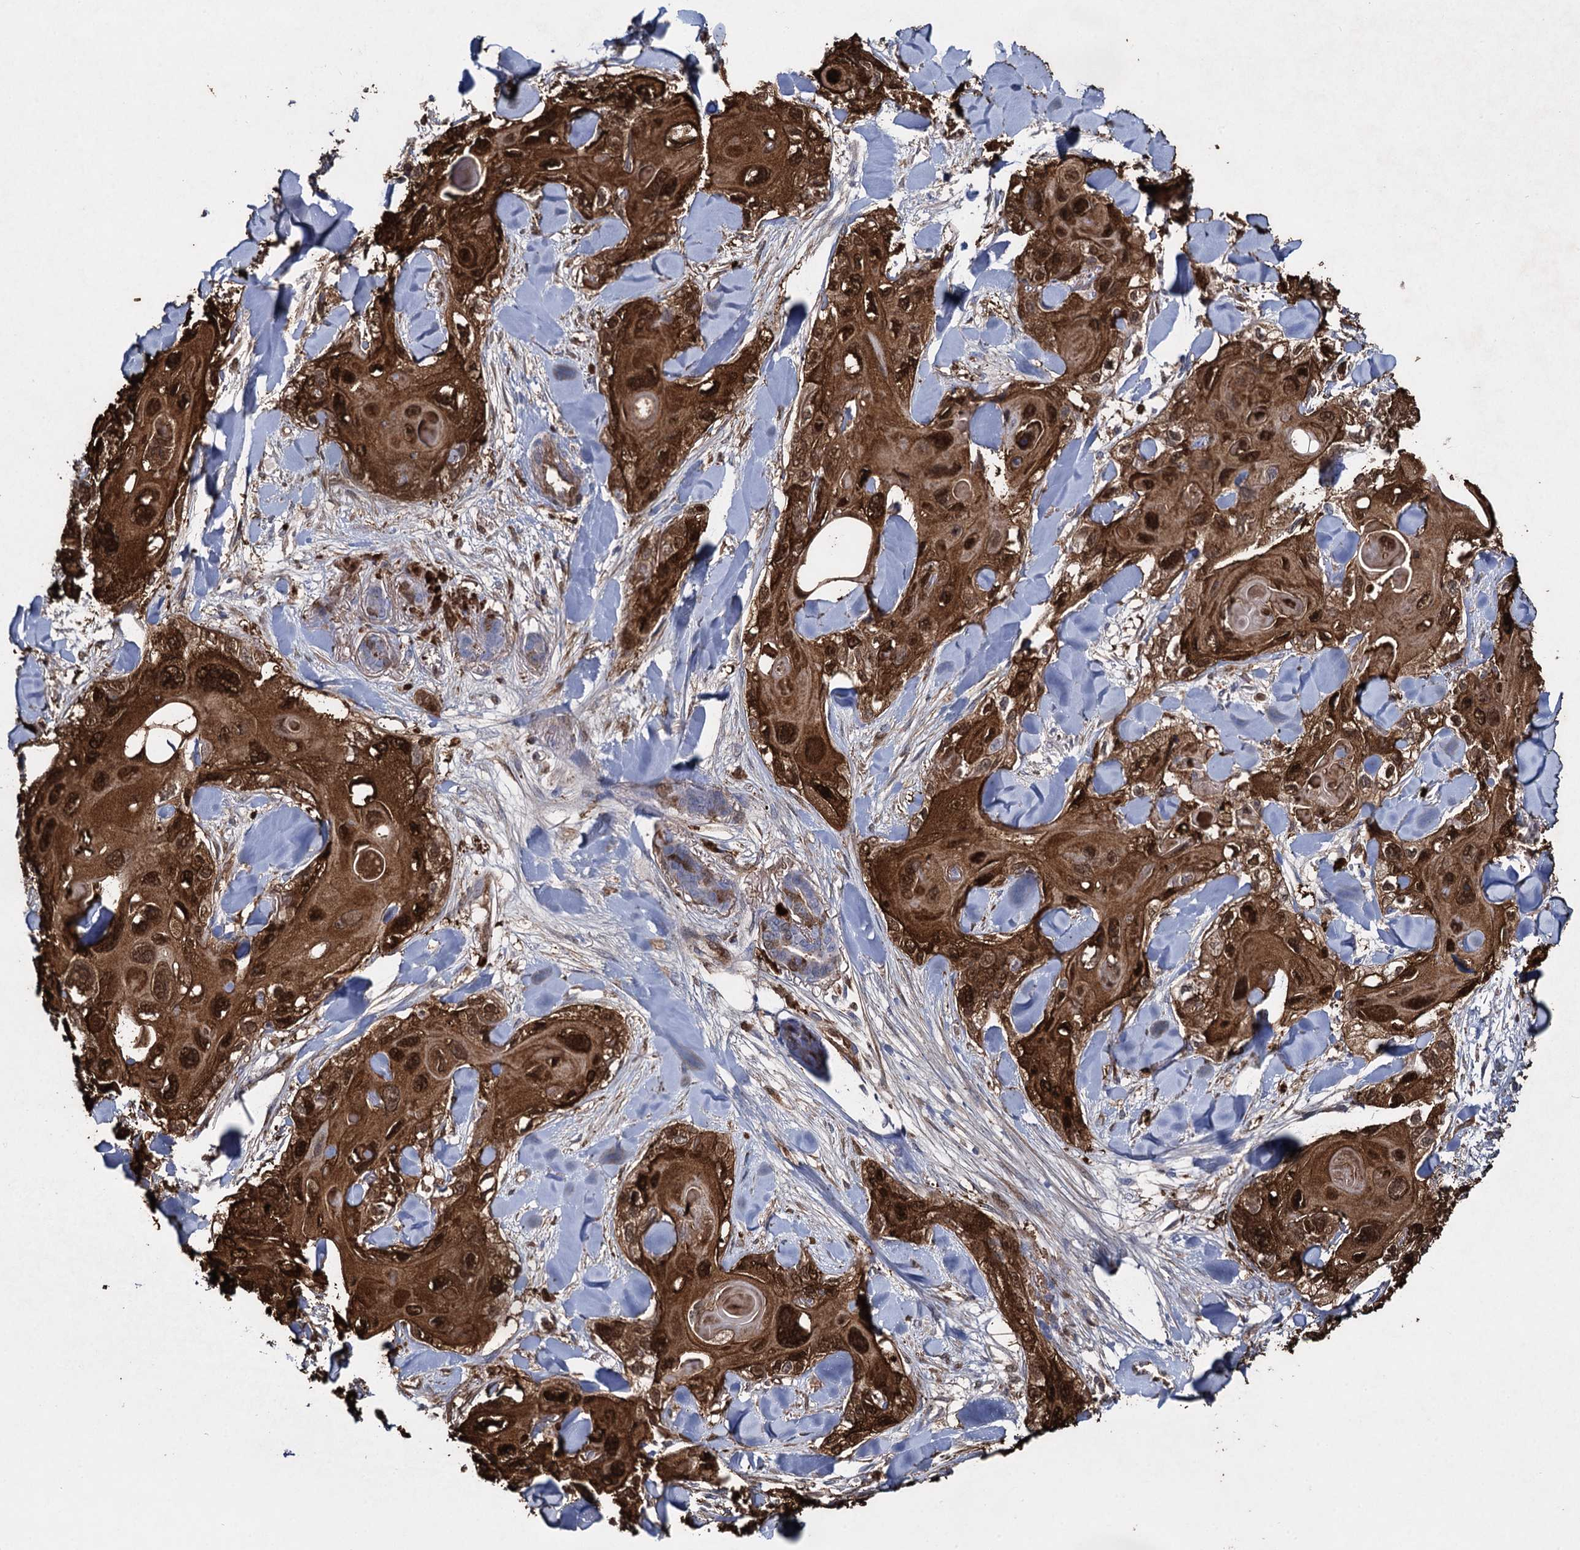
{"staining": {"intensity": "strong", "quantity": ">75%", "location": "cytoplasmic/membranous,nuclear"}, "tissue": "skin cancer", "cell_type": "Tumor cells", "image_type": "cancer", "snomed": [{"axis": "morphology", "description": "Normal tissue, NOS"}, {"axis": "morphology", "description": "Squamous cell carcinoma, NOS"}, {"axis": "topography", "description": "Skin"}], "caption": "Immunohistochemistry (IHC) photomicrograph of human skin cancer stained for a protein (brown), which demonstrates high levels of strong cytoplasmic/membranous and nuclear expression in about >75% of tumor cells.", "gene": "FABP5", "patient": {"sex": "male", "age": 72}}